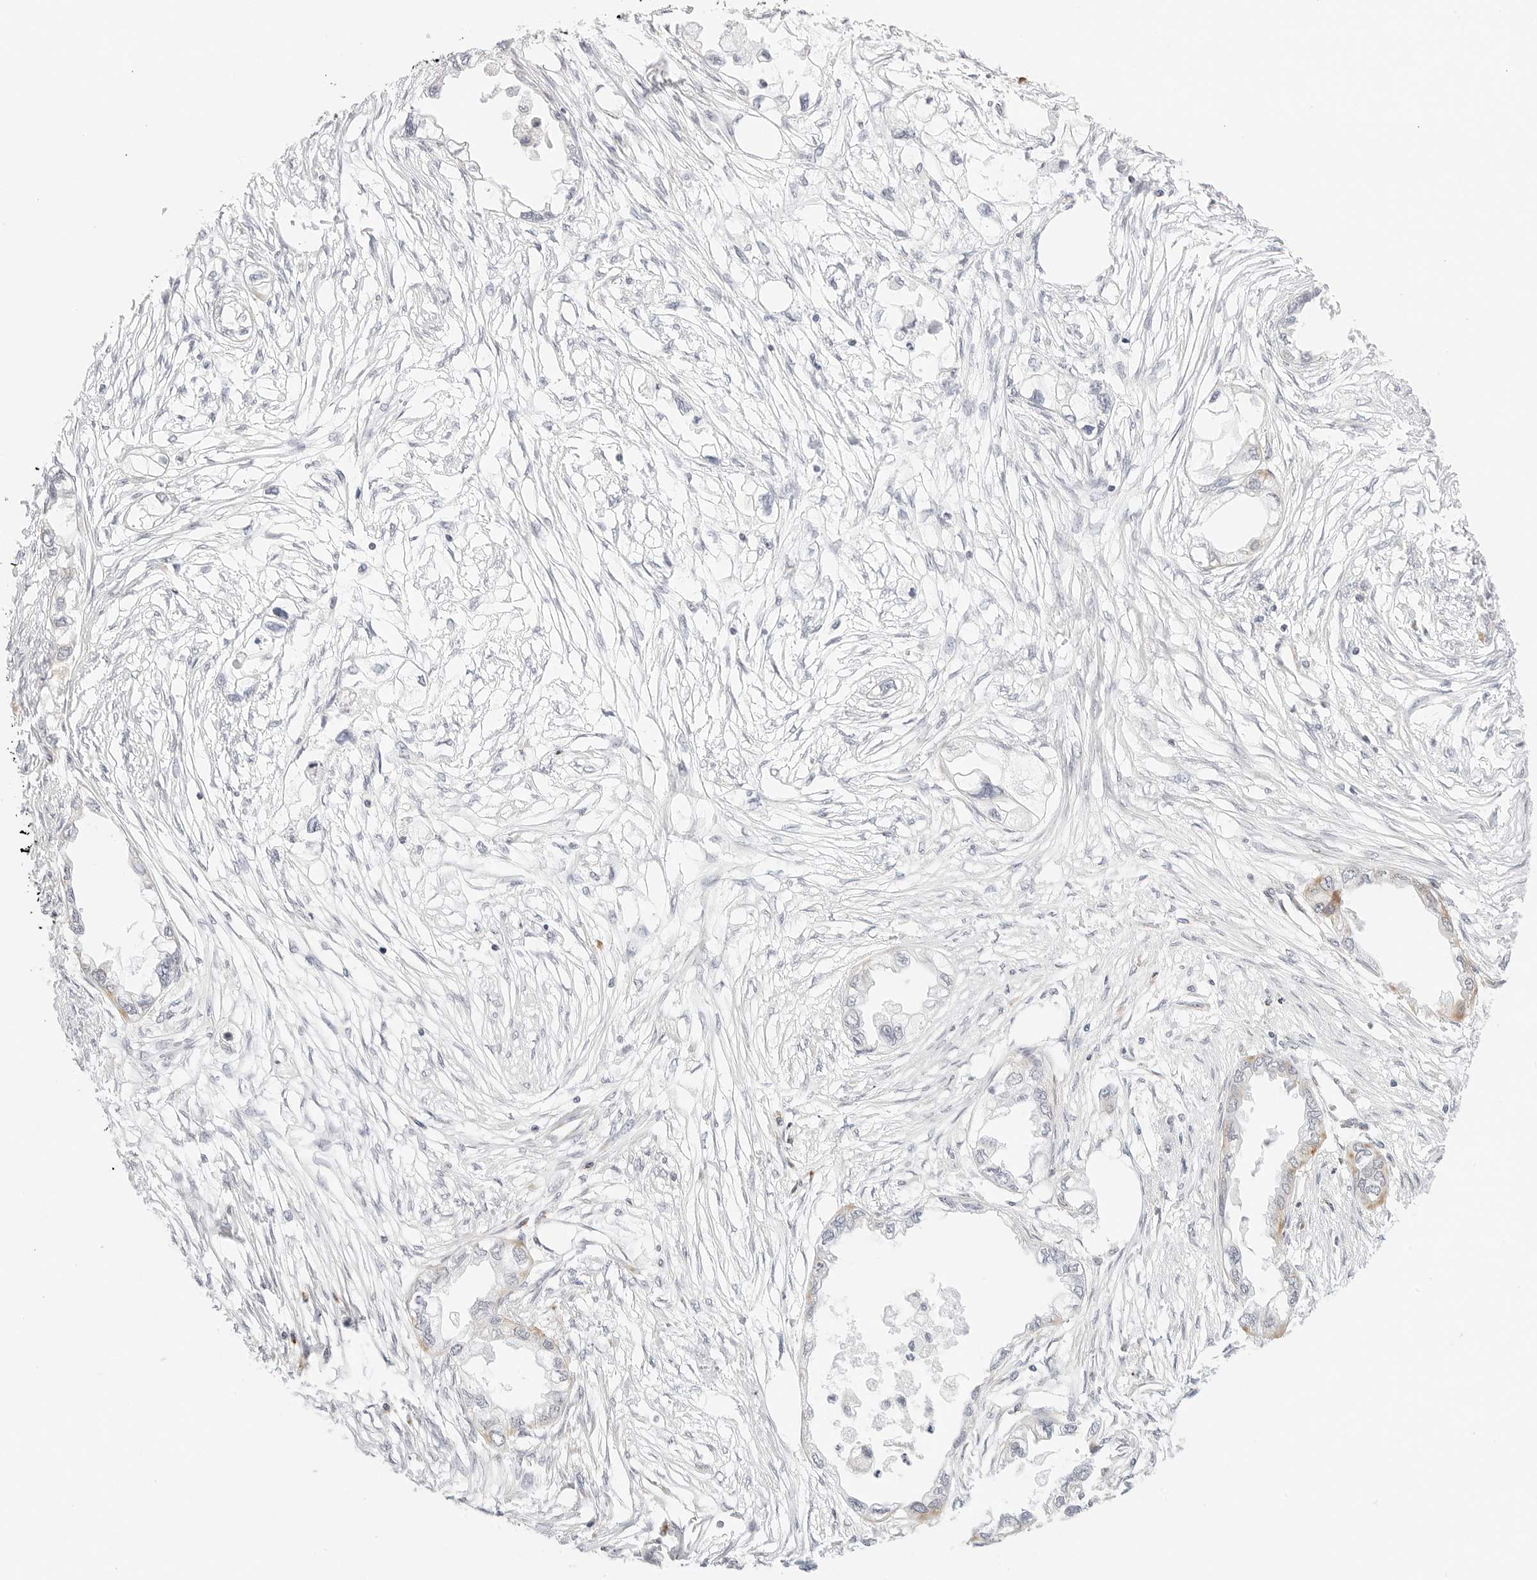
{"staining": {"intensity": "weak", "quantity": "<25%", "location": "cytoplasmic/membranous"}, "tissue": "endometrial cancer", "cell_type": "Tumor cells", "image_type": "cancer", "snomed": [{"axis": "morphology", "description": "Adenocarcinoma, NOS"}, {"axis": "morphology", "description": "Adenocarcinoma, metastatic, NOS"}, {"axis": "topography", "description": "Adipose tissue"}, {"axis": "topography", "description": "Endometrium"}], "caption": "DAB immunohistochemical staining of metastatic adenocarcinoma (endometrial) demonstrates no significant expression in tumor cells.", "gene": "FH", "patient": {"sex": "female", "age": 67}}